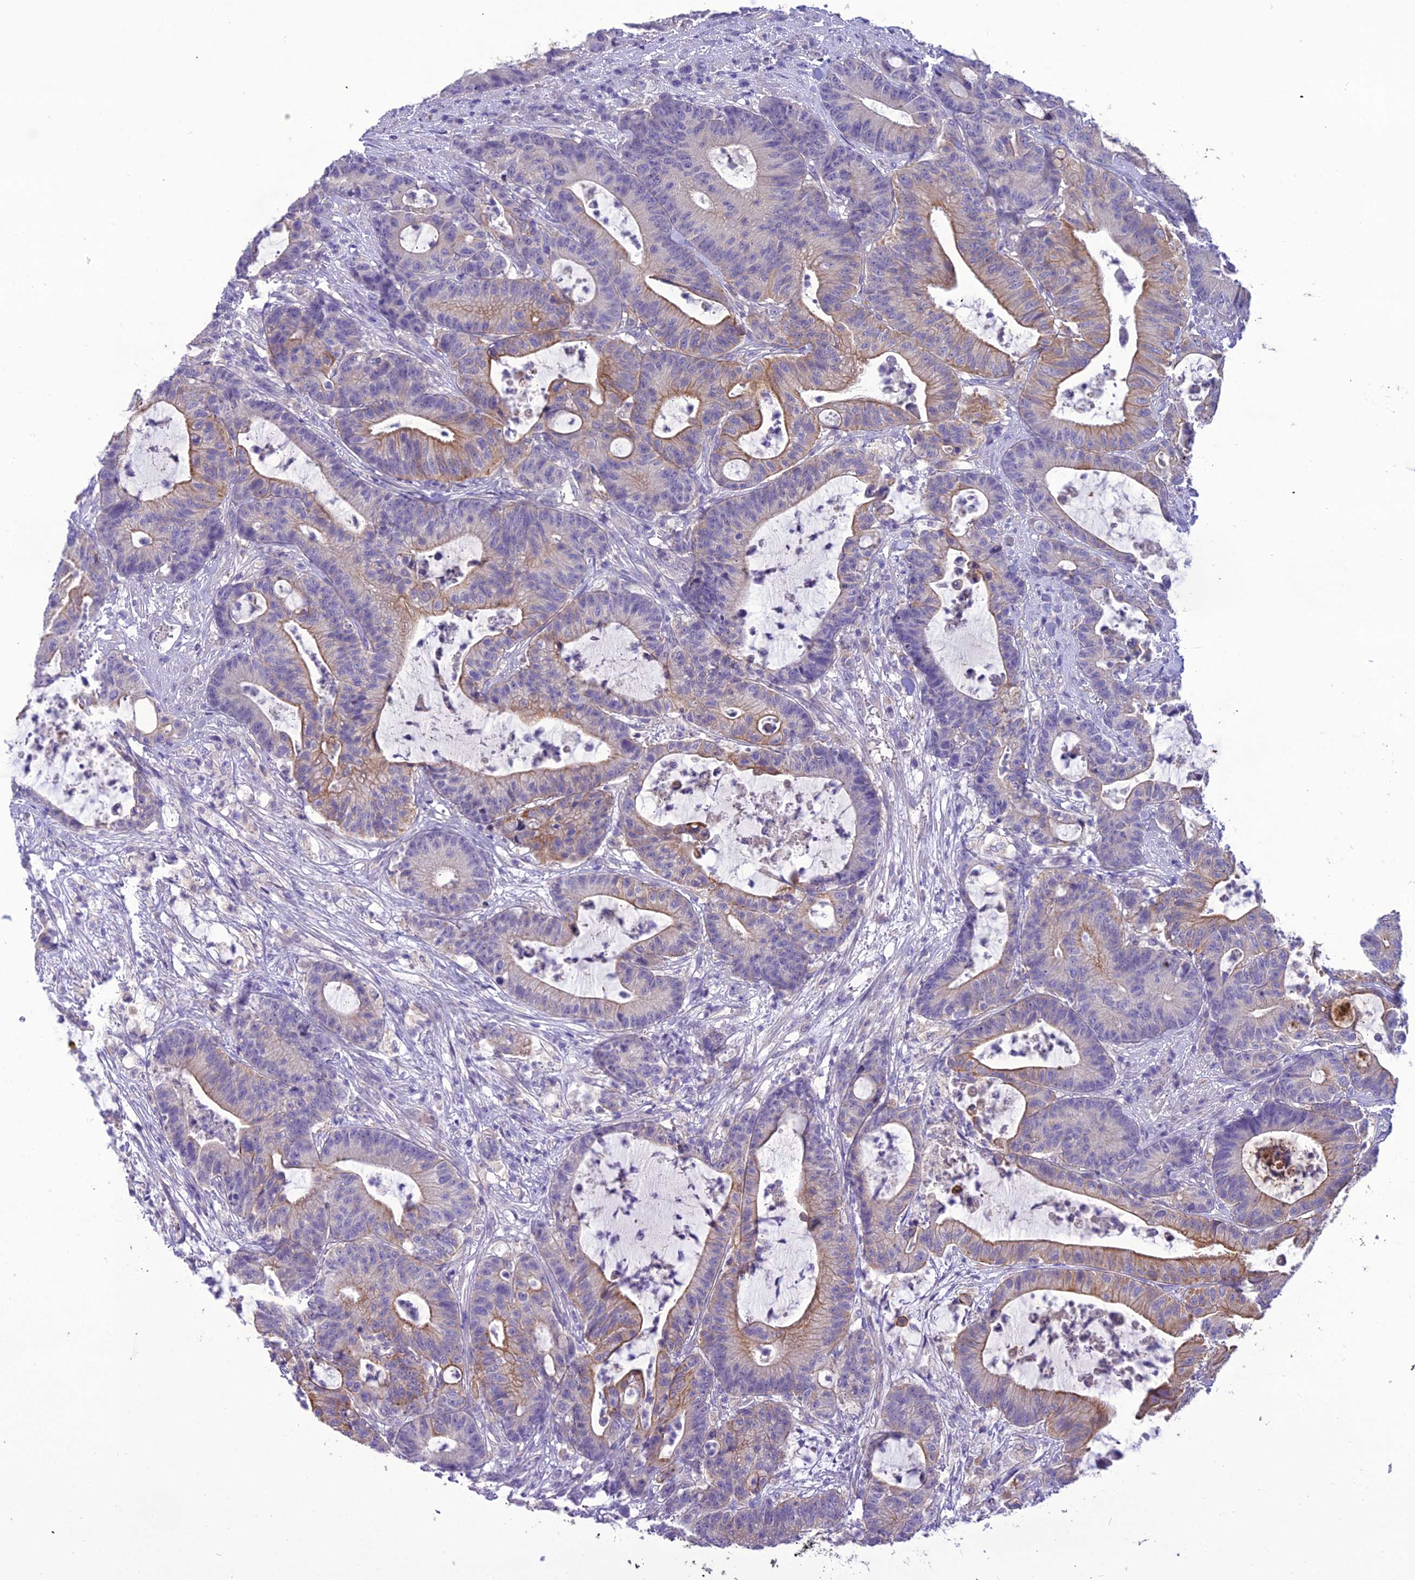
{"staining": {"intensity": "moderate", "quantity": "25%-75%", "location": "cytoplasmic/membranous"}, "tissue": "colorectal cancer", "cell_type": "Tumor cells", "image_type": "cancer", "snomed": [{"axis": "morphology", "description": "Adenocarcinoma, NOS"}, {"axis": "topography", "description": "Colon"}], "caption": "A brown stain shows moderate cytoplasmic/membranous staining of a protein in adenocarcinoma (colorectal) tumor cells.", "gene": "SCRT1", "patient": {"sex": "female", "age": 84}}